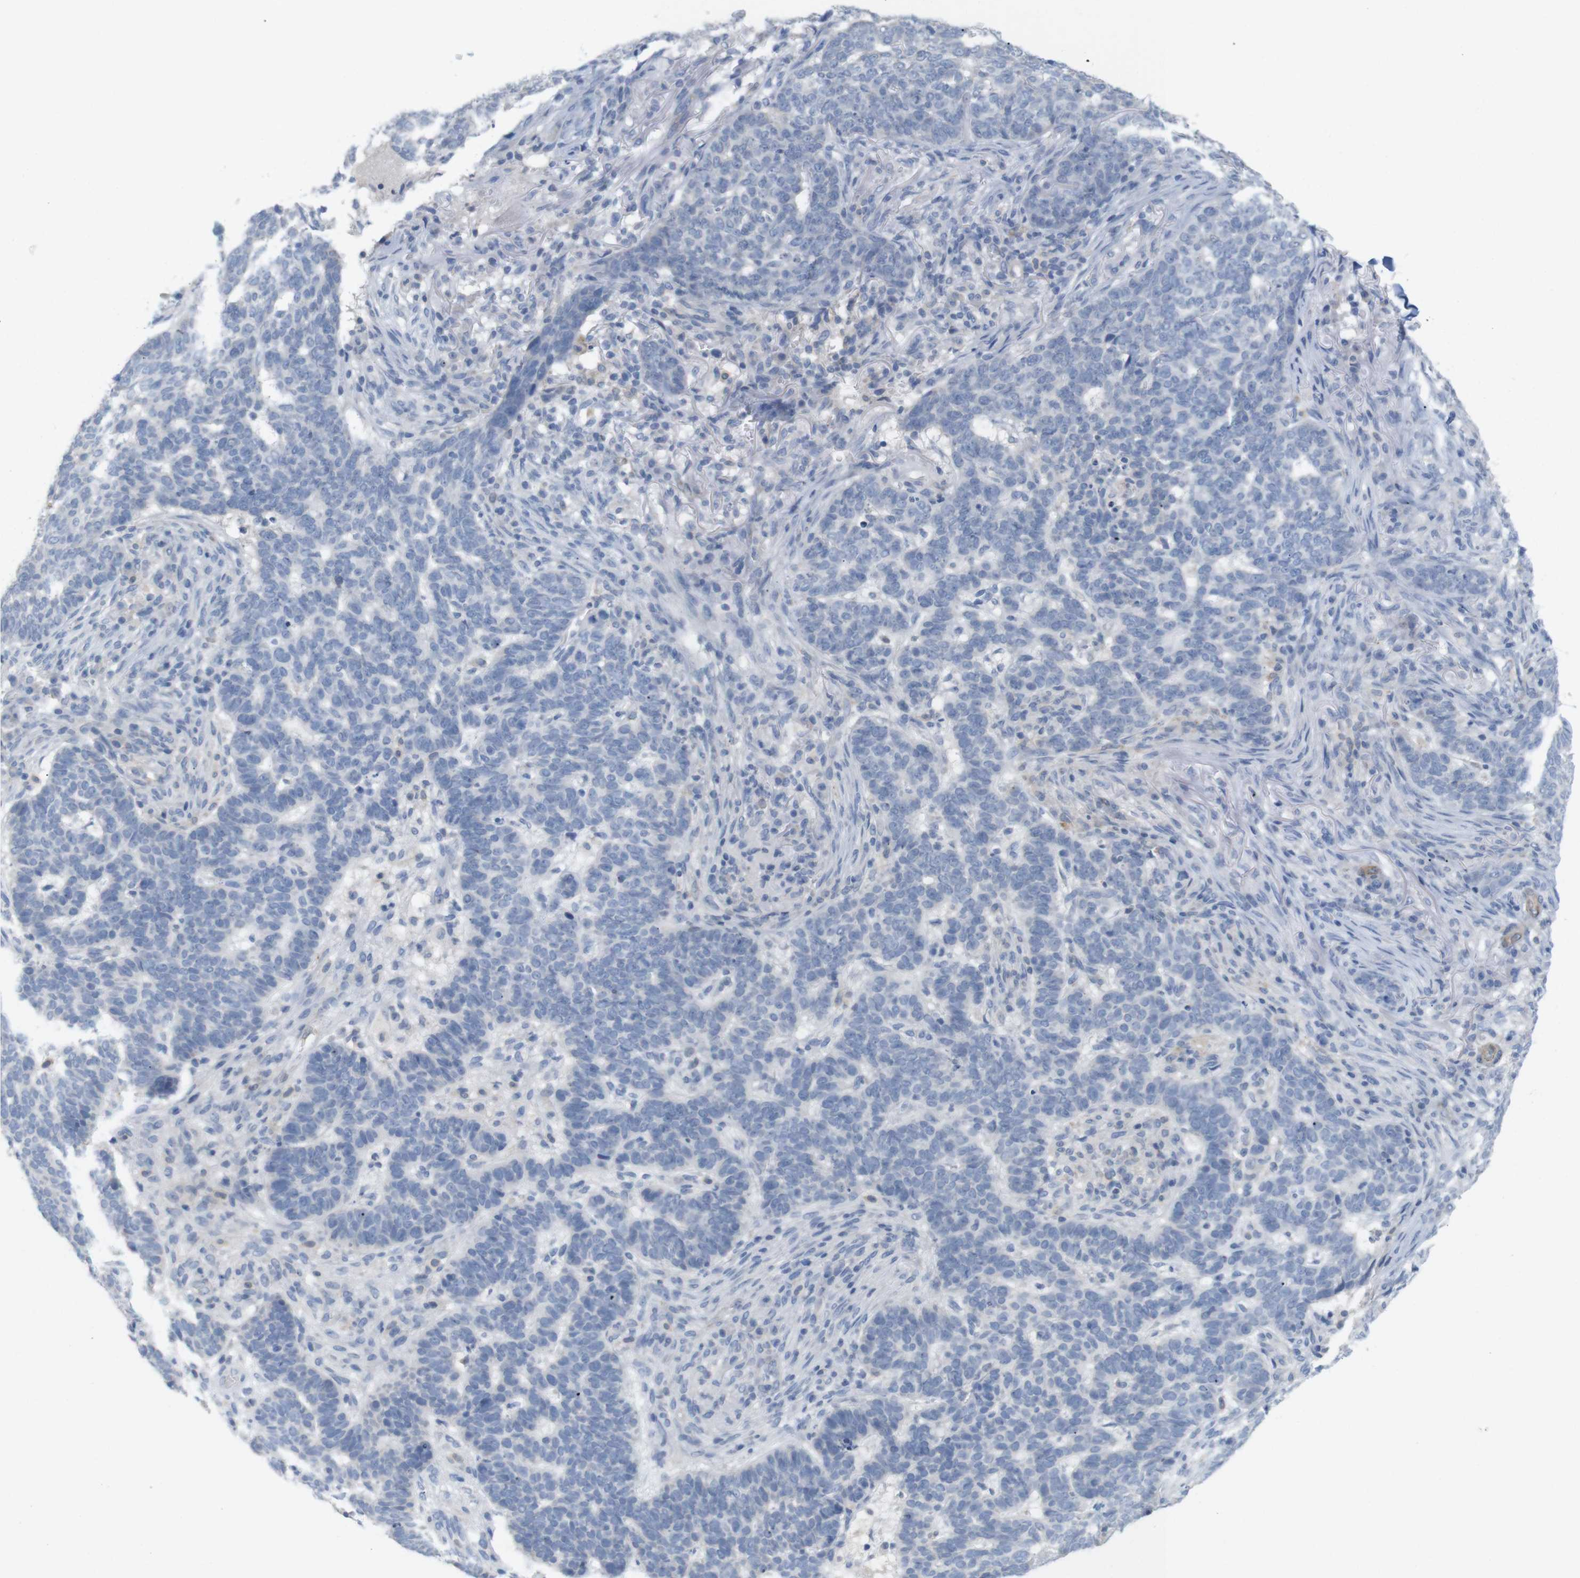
{"staining": {"intensity": "negative", "quantity": "none", "location": "none"}, "tissue": "skin cancer", "cell_type": "Tumor cells", "image_type": "cancer", "snomed": [{"axis": "morphology", "description": "Basal cell carcinoma"}, {"axis": "topography", "description": "Skin"}], "caption": "Immunohistochemical staining of skin basal cell carcinoma displays no significant expression in tumor cells. (IHC, brightfield microscopy, high magnification).", "gene": "ITPR1", "patient": {"sex": "male", "age": 85}}